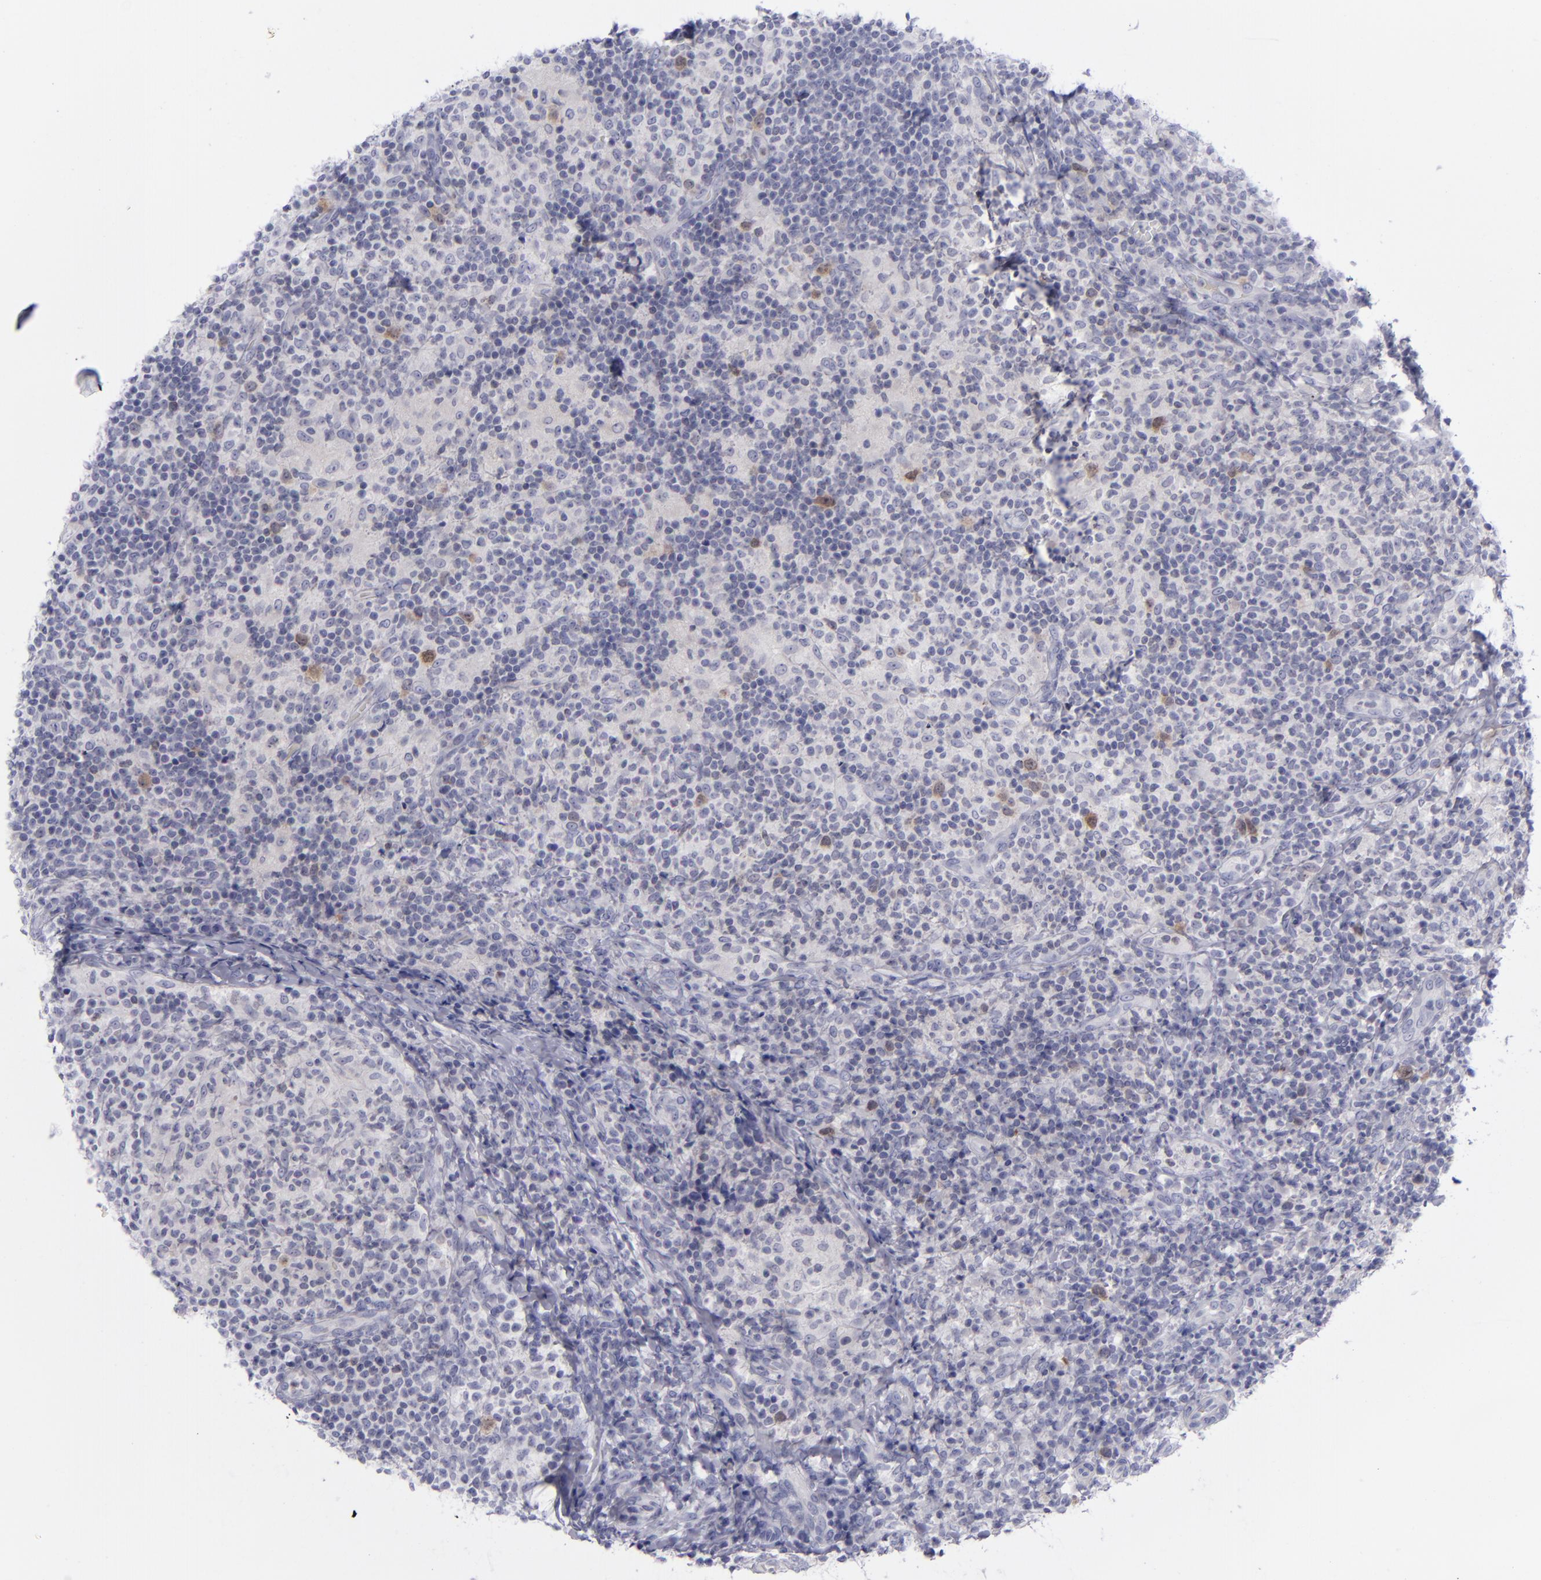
{"staining": {"intensity": "moderate", "quantity": "<25%", "location": "cytoplasmic/membranous,nuclear"}, "tissue": "lymph node", "cell_type": "Germinal center cells", "image_type": "normal", "snomed": [{"axis": "morphology", "description": "Normal tissue, NOS"}, {"axis": "morphology", "description": "Inflammation, NOS"}, {"axis": "topography", "description": "Lymph node"}], "caption": "IHC of unremarkable human lymph node shows low levels of moderate cytoplasmic/membranous,nuclear staining in approximately <25% of germinal center cells. The protein is shown in brown color, while the nuclei are stained blue.", "gene": "AURKA", "patient": {"sex": "male", "age": 46}}